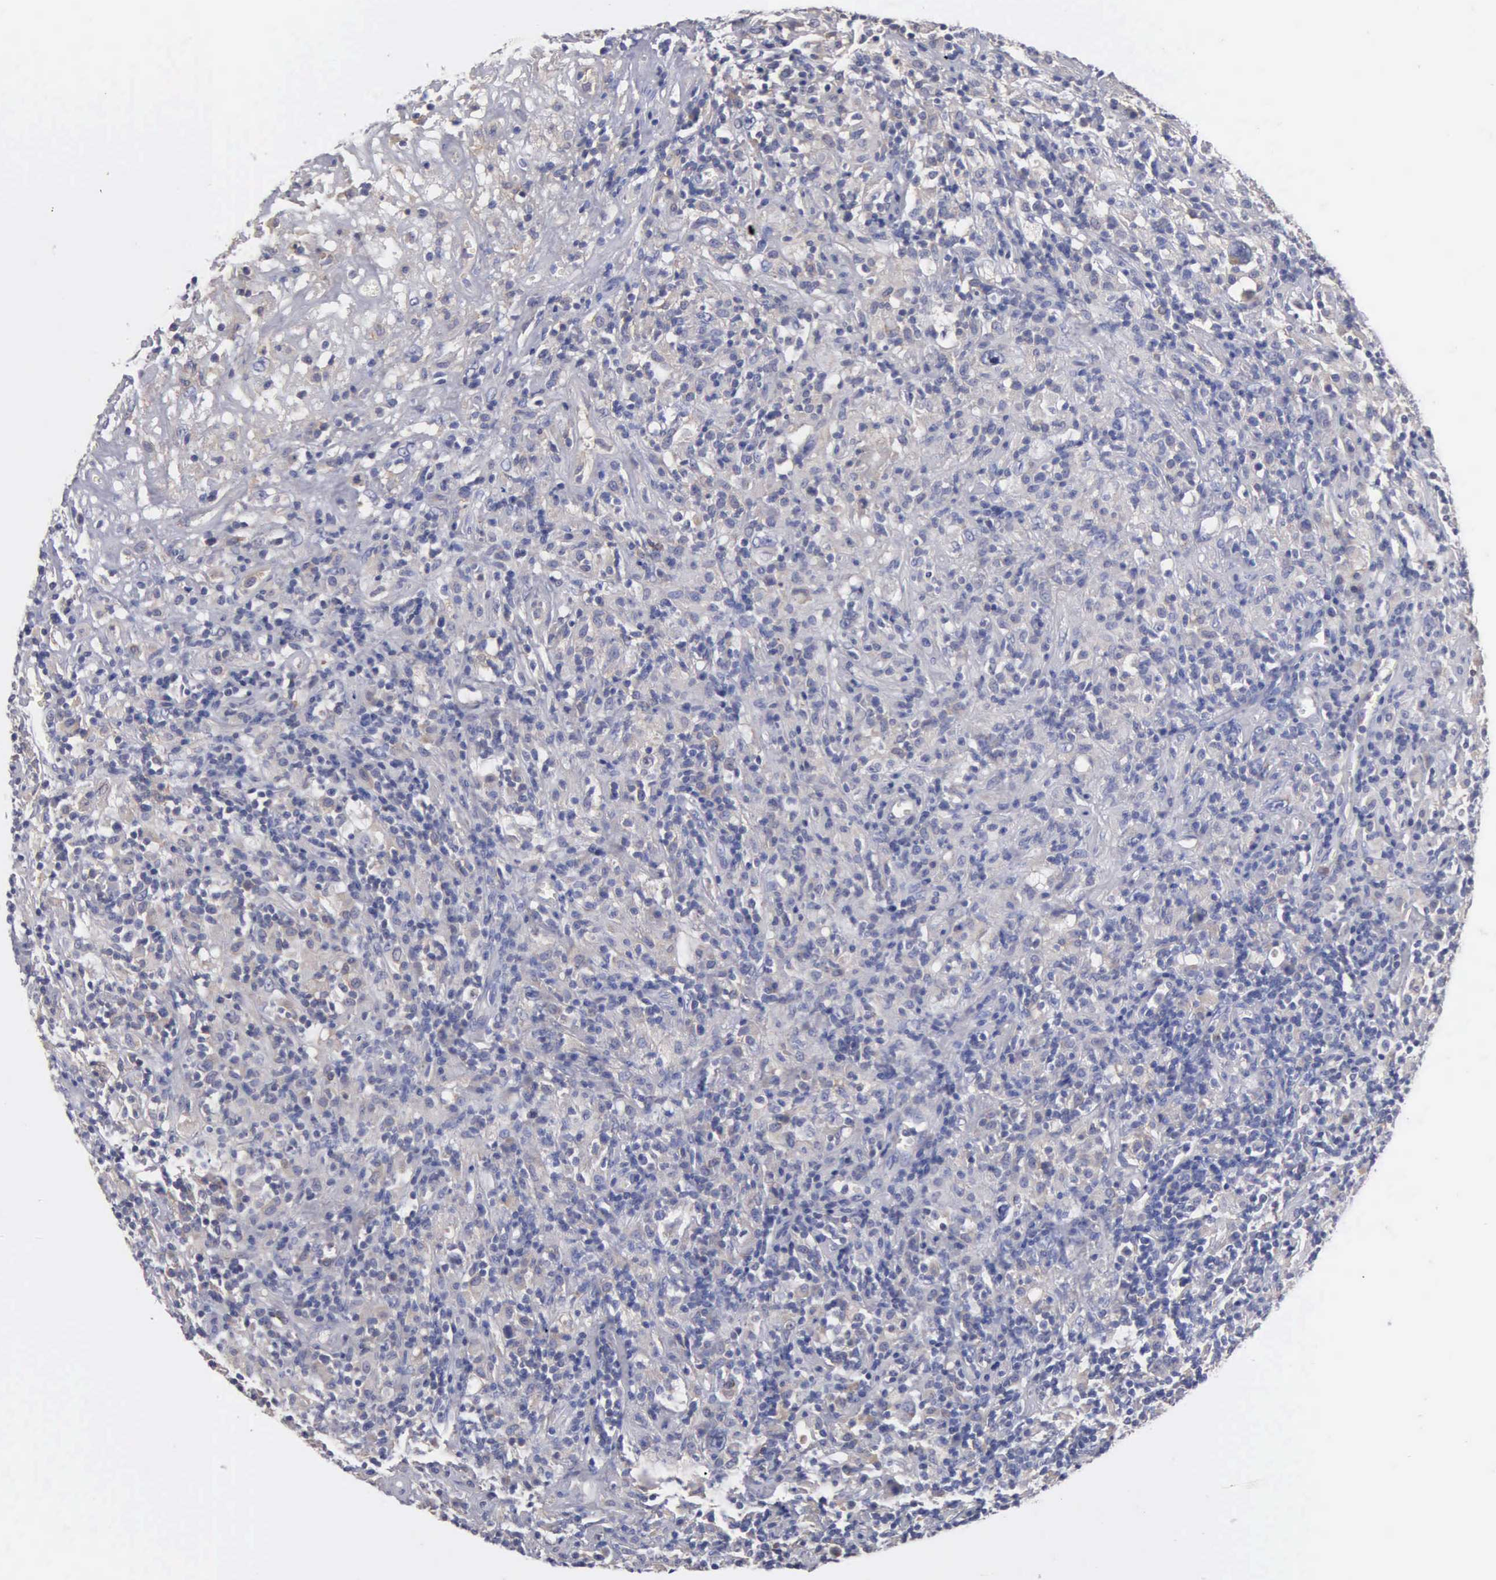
{"staining": {"intensity": "negative", "quantity": "none", "location": "none"}, "tissue": "lymphoma", "cell_type": "Tumor cells", "image_type": "cancer", "snomed": [{"axis": "morphology", "description": "Hodgkin's disease, NOS"}, {"axis": "topography", "description": "Lymph node"}], "caption": "Tumor cells show no significant staining in lymphoma. Nuclei are stained in blue.", "gene": "PTGS2", "patient": {"sex": "male", "age": 46}}